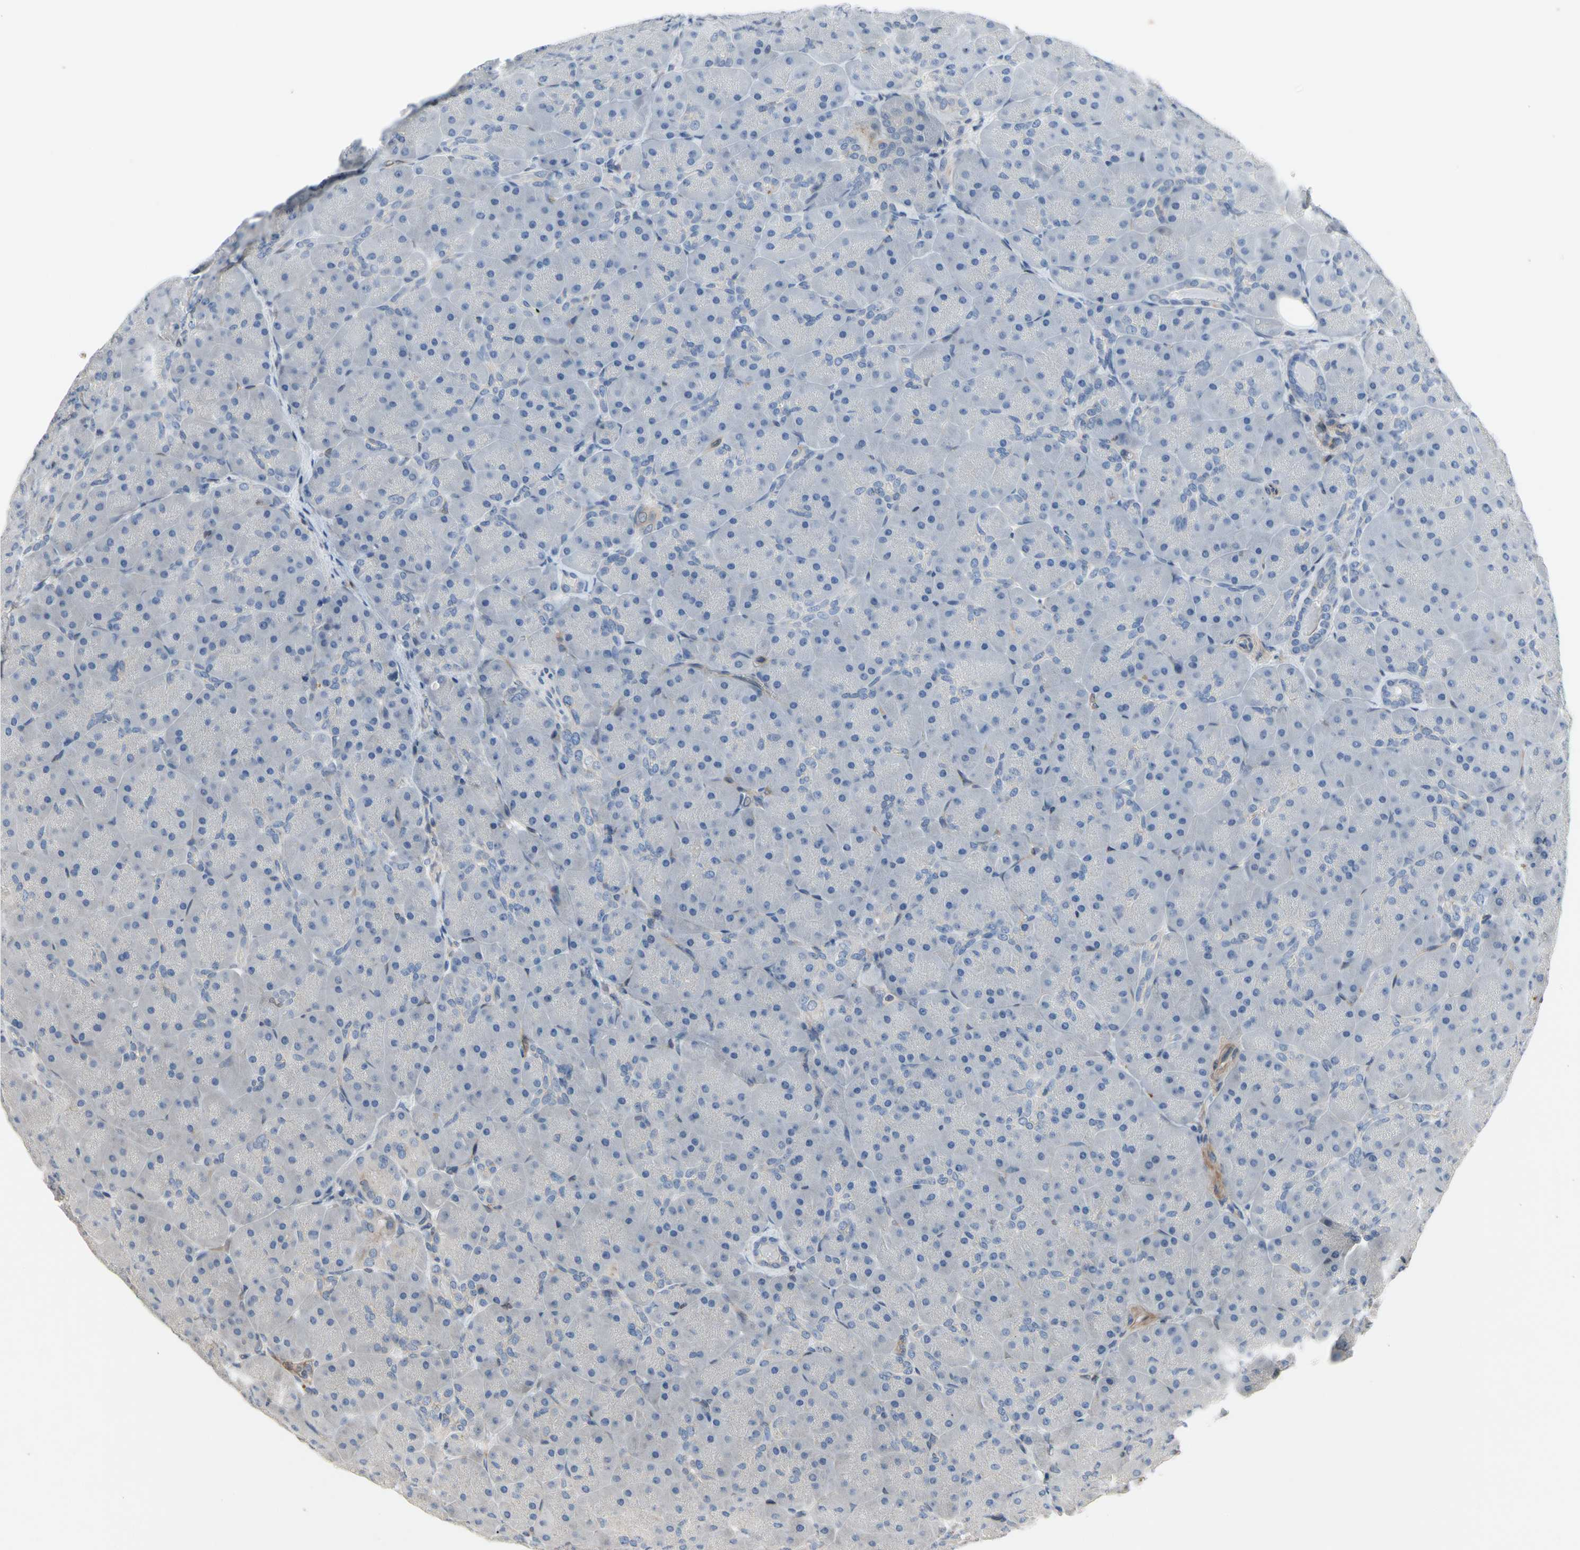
{"staining": {"intensity": "weak", "quantity": "<25%", "location": "cytoplasmic/membranous"}, "tissue": "pancreas", "cell_type": "Exocrine glandular cells", "image_type": "normal", "snomed": [{"axis": "morphology", "description": "Normal tissue, NOS"}, {"axis": "topography", "description": "Pancreas"}], "caption": "Immunohistochemistry of benign human pancreas exhibits no staining in exocrine glandular cells. (DAB (3,3'-diaminobenzidine) immunohistochemistry (IHC) with hematoxylin counter stain).", "gene": "CRTAC1", "patient": {"sex": "male", "age": 66}}